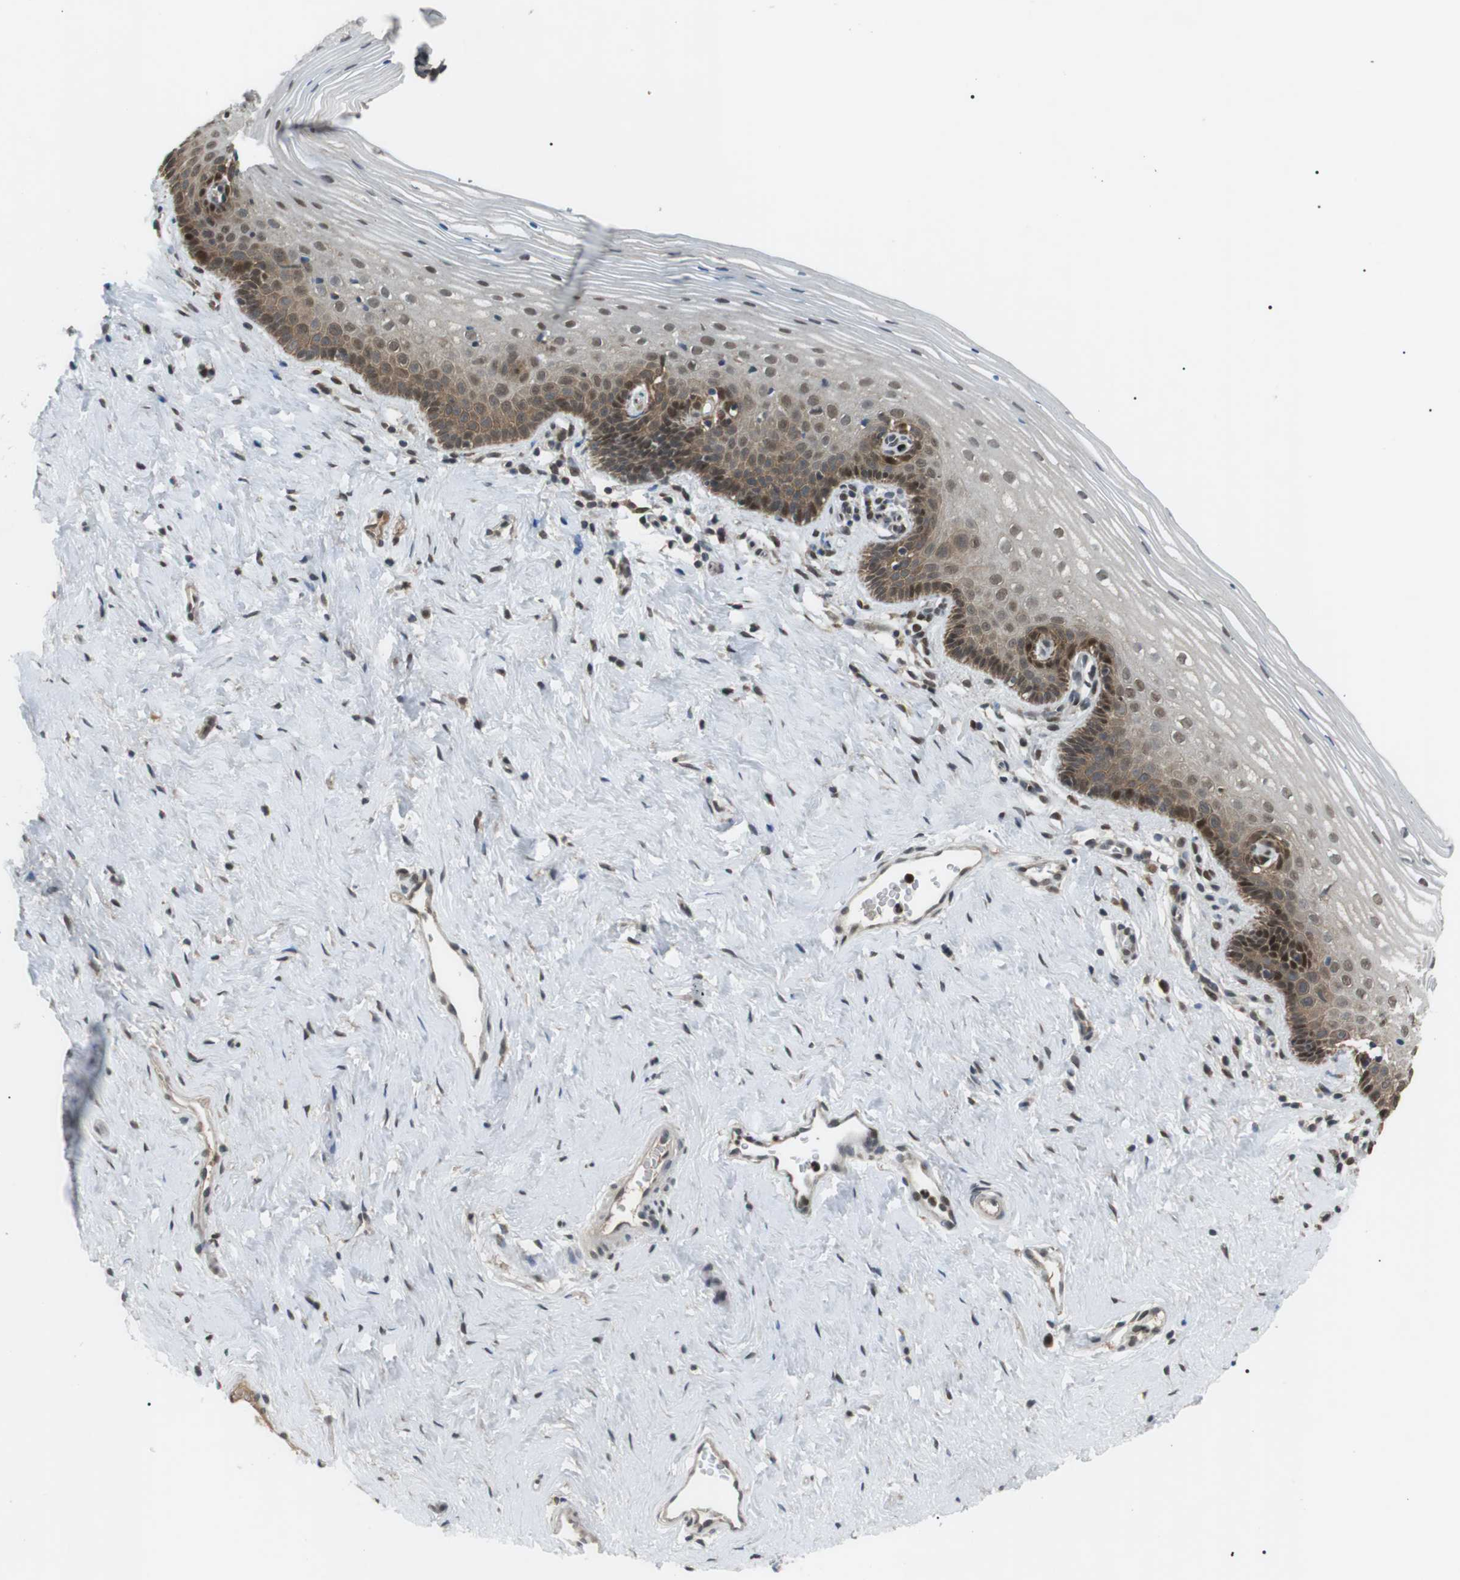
{"staining": {"intensity": "moderate", "quantity": ">75%", "location": "cytoplasmic/membranous,nuclear"}, "tissue": "vagina", "cell_type": "Squamous epithelial cells", "image_type": "normal", "snomed": [{"axis": "morphology", "description": "Normal tissue, NOS"}, {"axis": "topography", "description": "Vagina"}], "caption": "Immunohistochemistry histopathology image of unremarkable vagina: vagina stained using IHC reveals medium levels of moderate protein expression localized specifically in the cytoplasmic/membranous,nuclear of squamous epithelial cells, appearing as a cytoplasmic/membranous,nuclear brown color.", "gene": "ORAI3", "patient": {"sex": "female", "age": 32}}